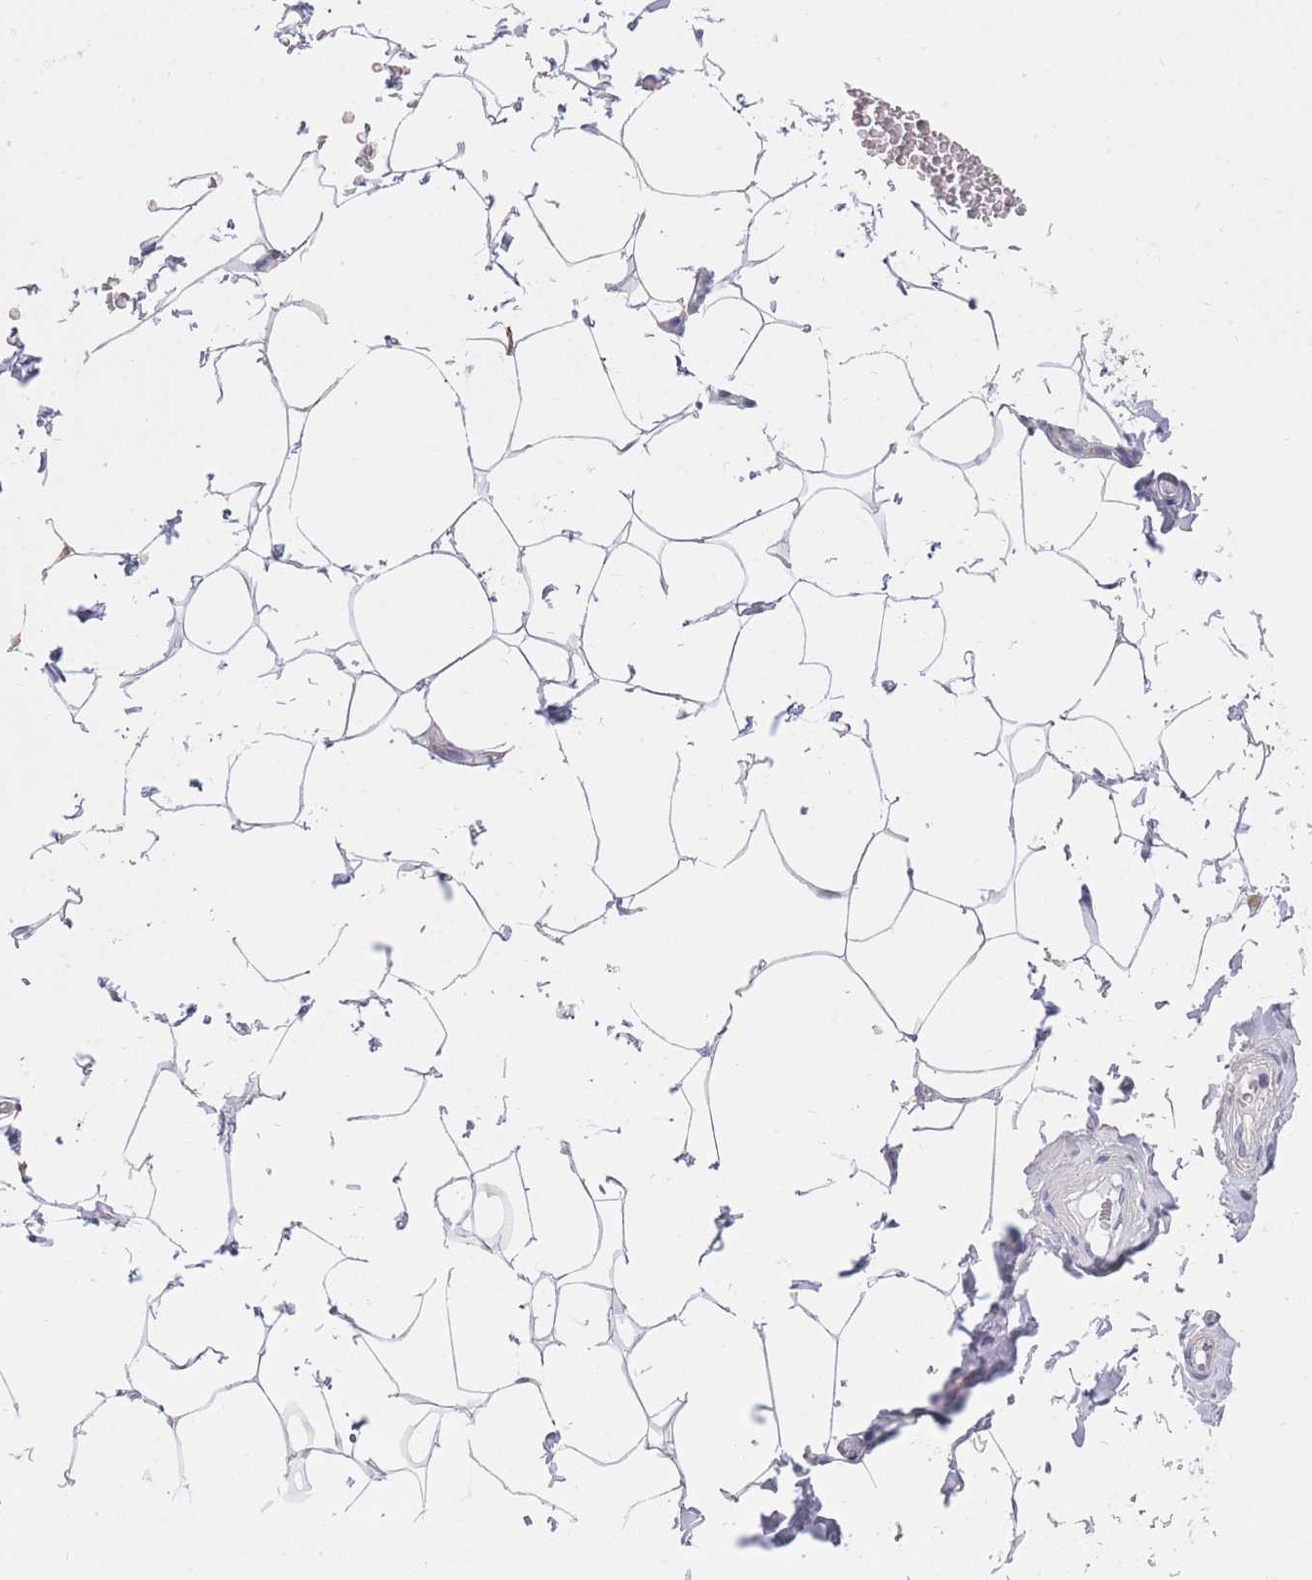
{"staining": {"intensity": "negative", "quantity": "none", "location": "none"}, "tissue": "adipose tissue", "cell_type": "Adipocytes", "image_type": "normal", "snomed": [{"axis": "morphology", "description": "Normal tissue, NOS"}, {"axis": "topography", "description": "Soft tissue"}, {"axis": "topography", "description": "Adipose tissue"}, {"axis": "topography", "description": "Vascular tissue"}, {"axis": "topography", "description": "Peripheral nerve tissue"}], "caption": "Photomicrograph shows no significant protein staining in adipocytes of unremarkable adipose tissue.", "gene": "CLEC12A", "patient": {"sex": "male", "age": 46}}